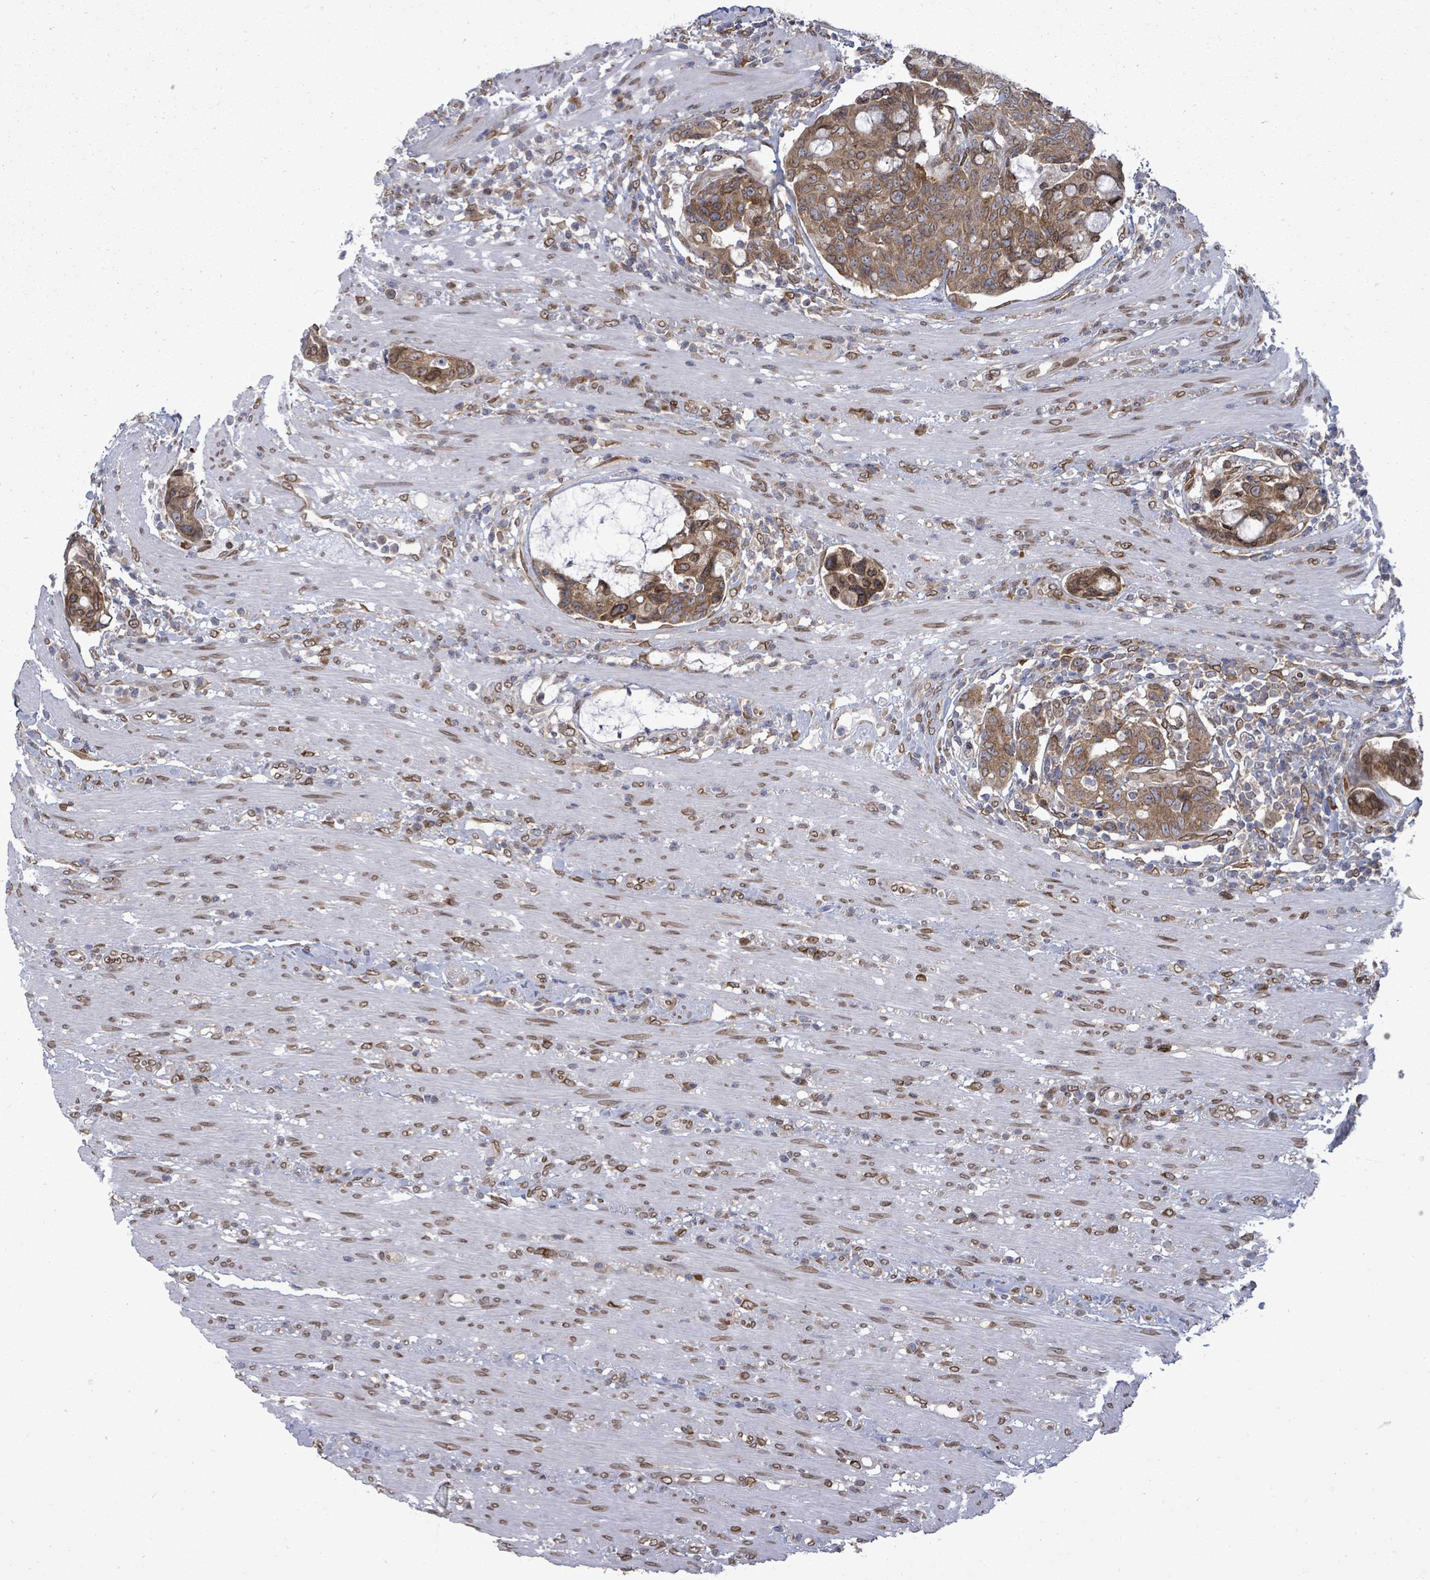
{"staining": {"intensity": "moderate", "quantity": ">75%", "location": "cytoplasmic/membranous,nuclear"}, "tissue": "colorectal cancer", "cell_type": "Tumor cells", "image_type": "cancer", "snomed": [{"axis": "morphology", "description": "Adenocarcinoma, NOS"}, {"axis": "topography", "description": "Colon"}], "caption": "A medium amount of moderate cytoplasmic/membranous and nuclear staining is identified in approximately >75% of tumor cells in adenocarcinoma (colorectal) tissue.", "gene": "ARFGAP1", "patient": {"sex": "female", "age": 82}}